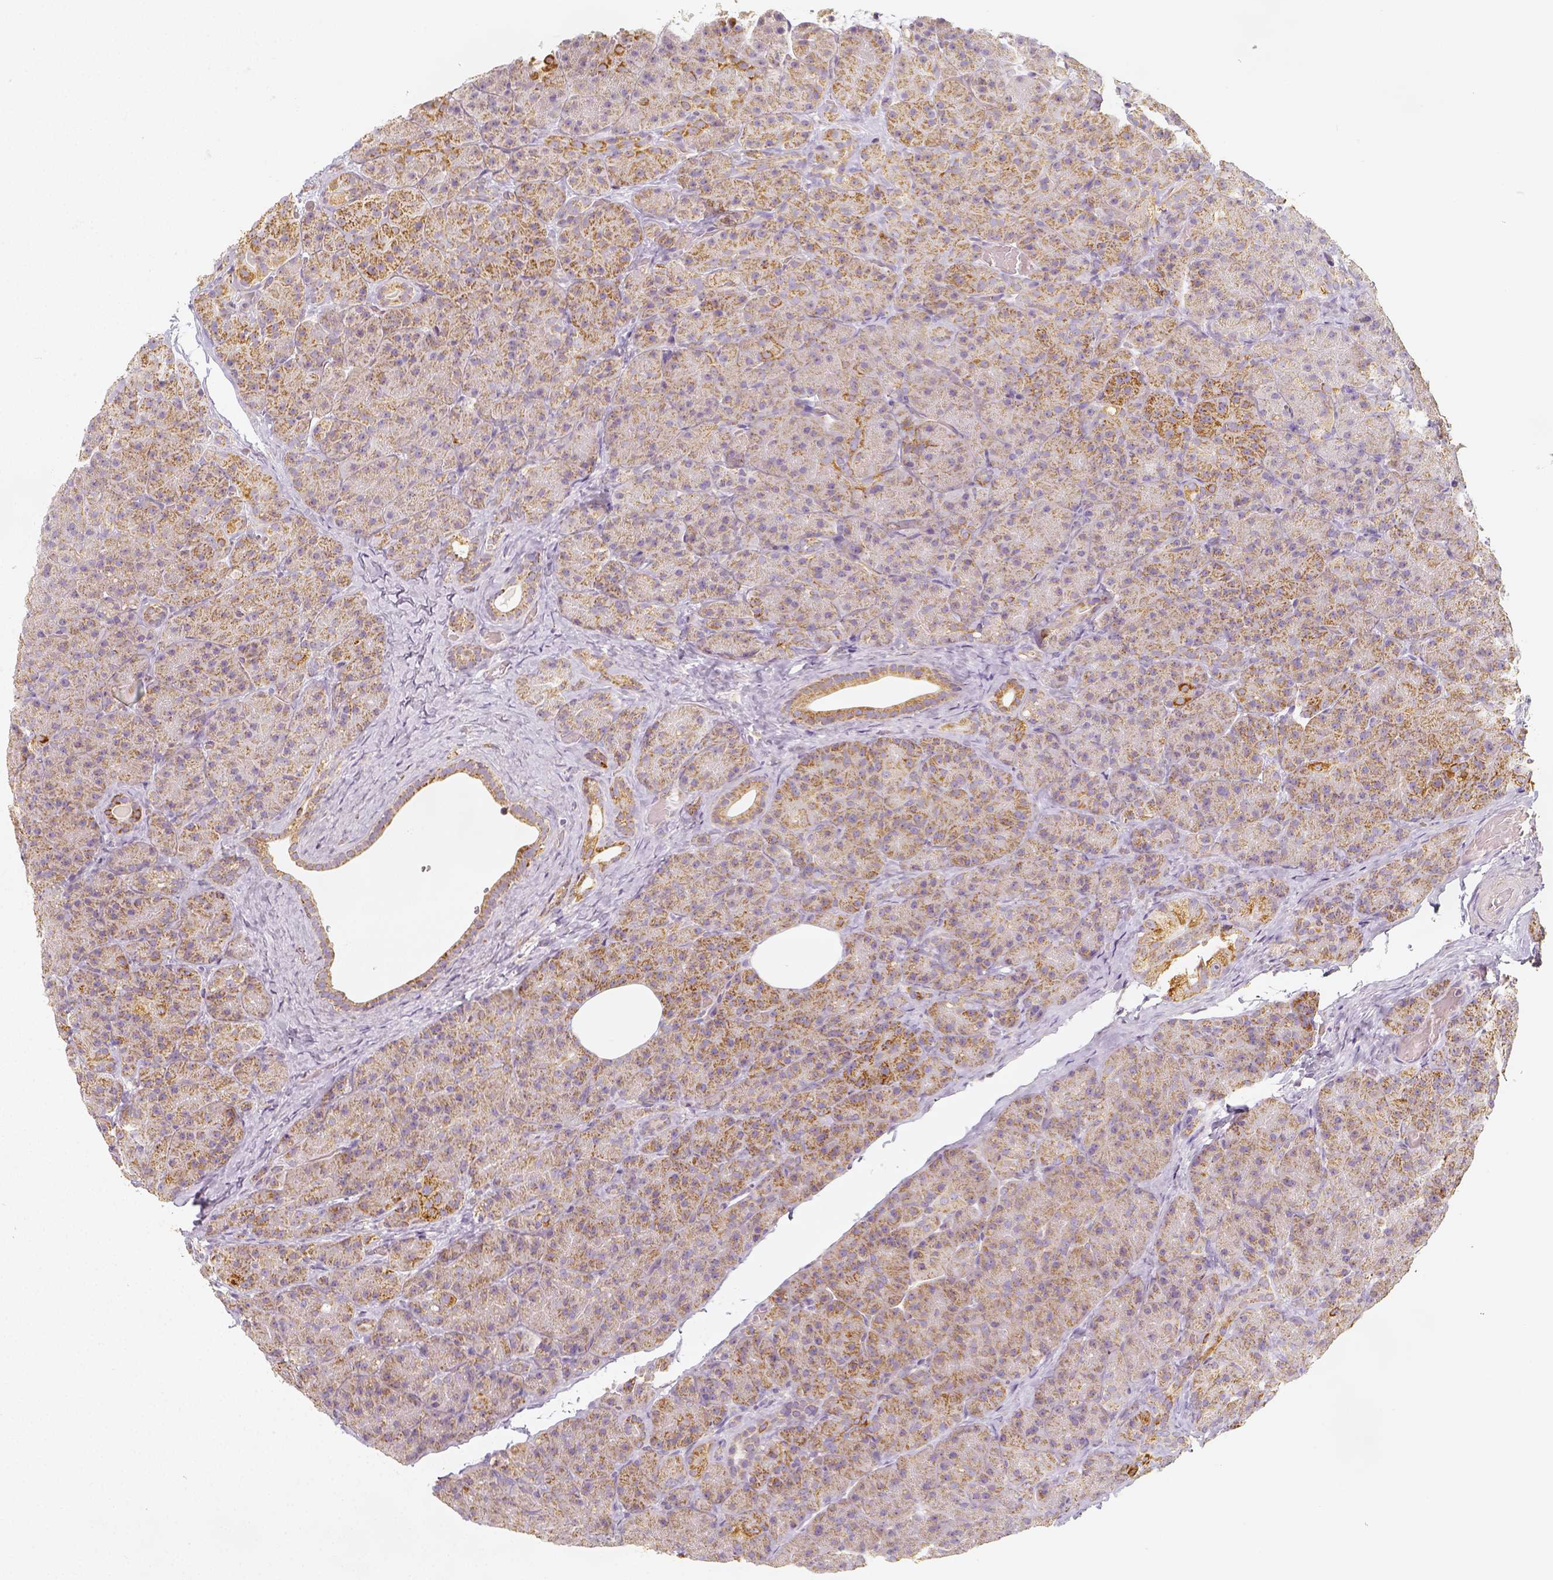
{"staining": {"intensity": "moderate", "quantity": ">75%", "location": "cytoplasmic/membranous"}, "tissue": "pancreas", "cell_type": "Exocrine glandular cells", "image_type": "normal", "snomed": [{"axis": "morphology", "description": "Normal tissue, NOS"}, {"axis": "topography", "description": "Pancreas"}], "caption": "Human pancreas stained for a protein (brown) displays moderate cytoplasmic/membranous positive staining in approximately >75% of exocrine glandular cells.", "gene": "PGAM5", "patient": {"sex": "male", "age": 57}}